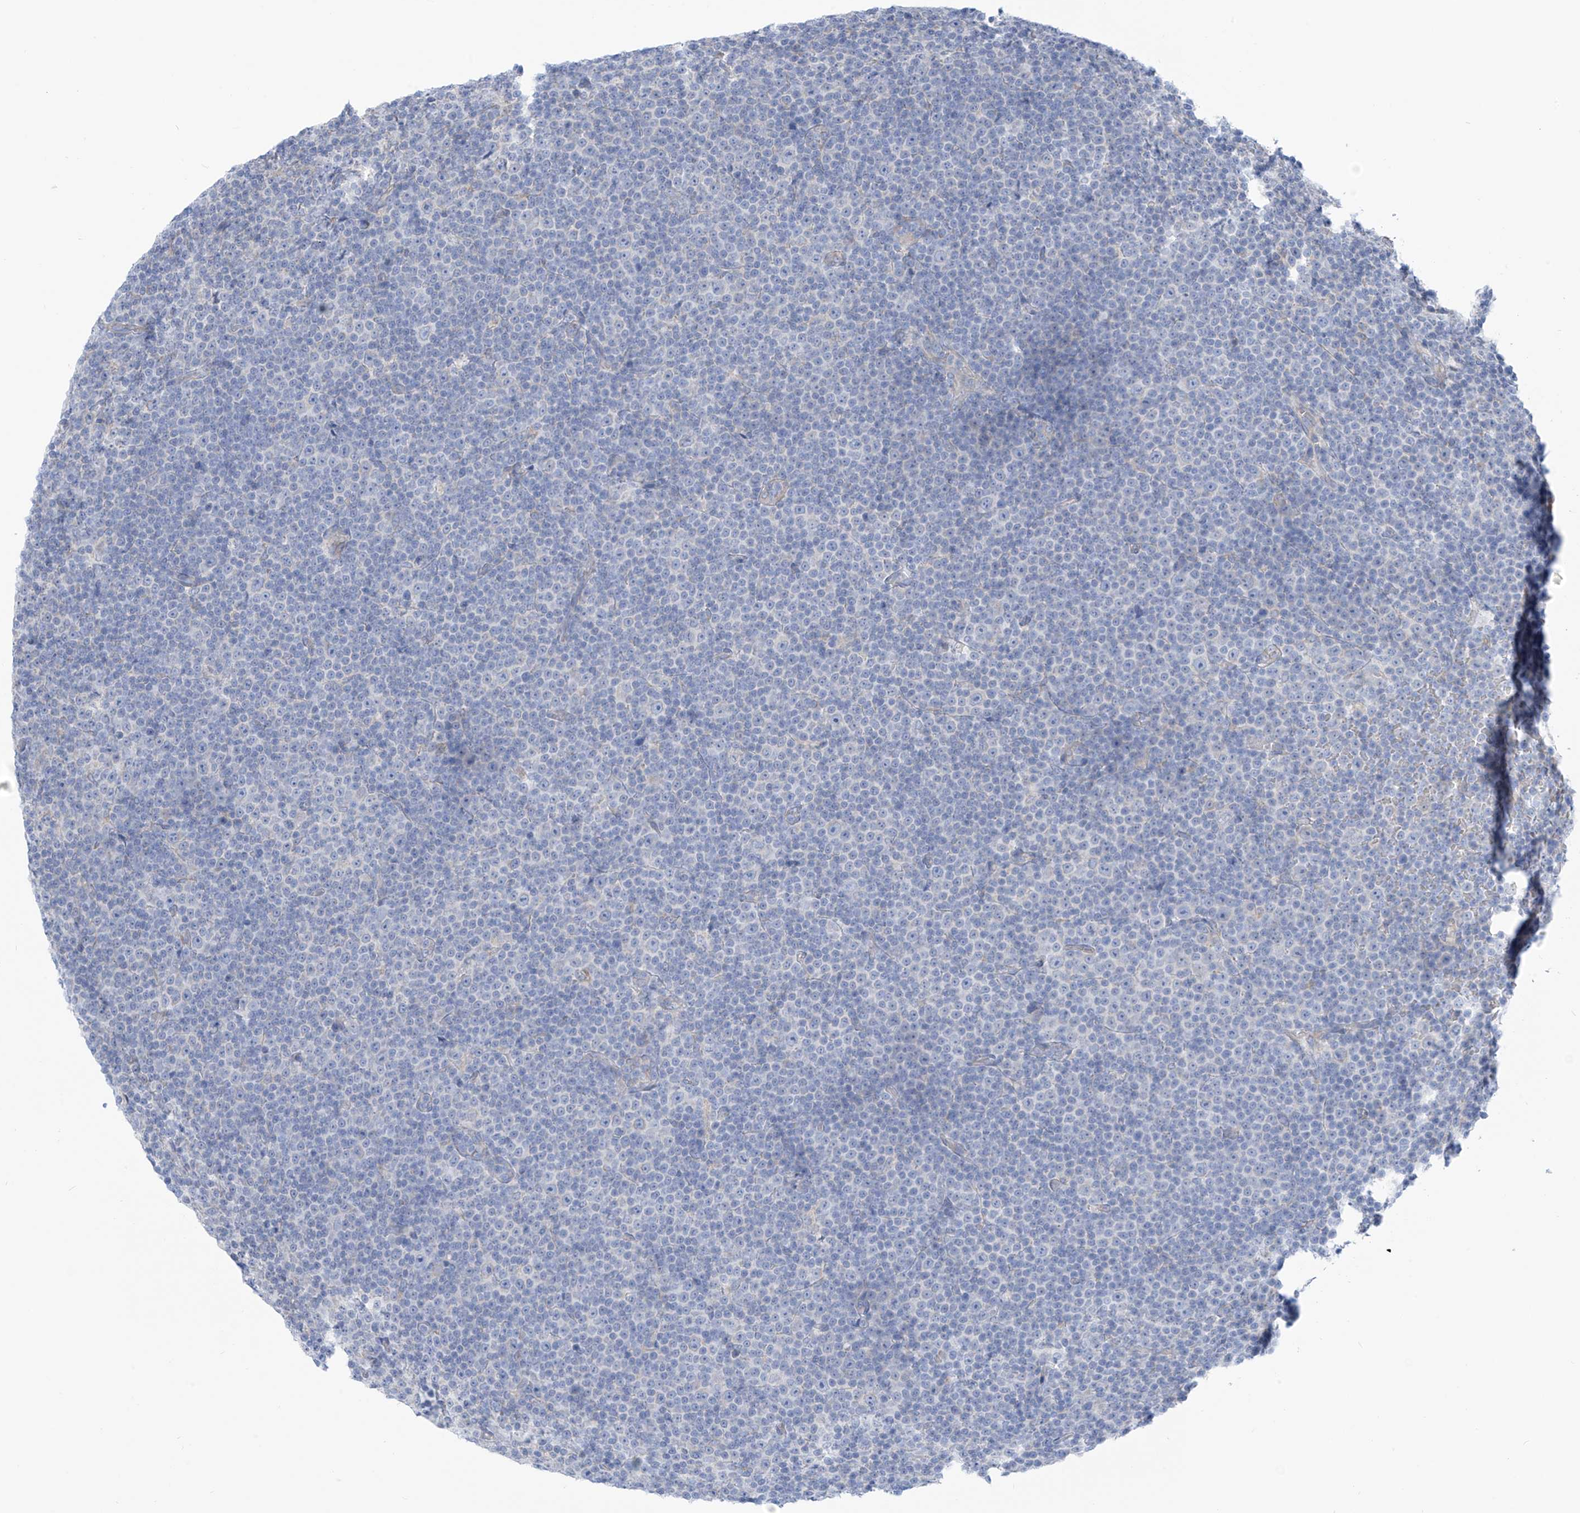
{"staining": {"intensity": "negative", "quantity": "none", "location": "none"}, "tissue": "lymphoma", "cell_type": "Tumor cells", "image_type": "cancer", "snomed": [{"axis": "morphology", "description": "Malignant lymphoma, non-Hodgkin's type, Low grade"}, {"axis": "topography", "description": "Lymph node"}], "caption": "Histopathology image shows no significant protein positivity in tumor cells of low-grade malignant lymphoma, non-Hodgkin's type.", "gene": "RCN2", "patient": {"sex": "female", "age": 67}}